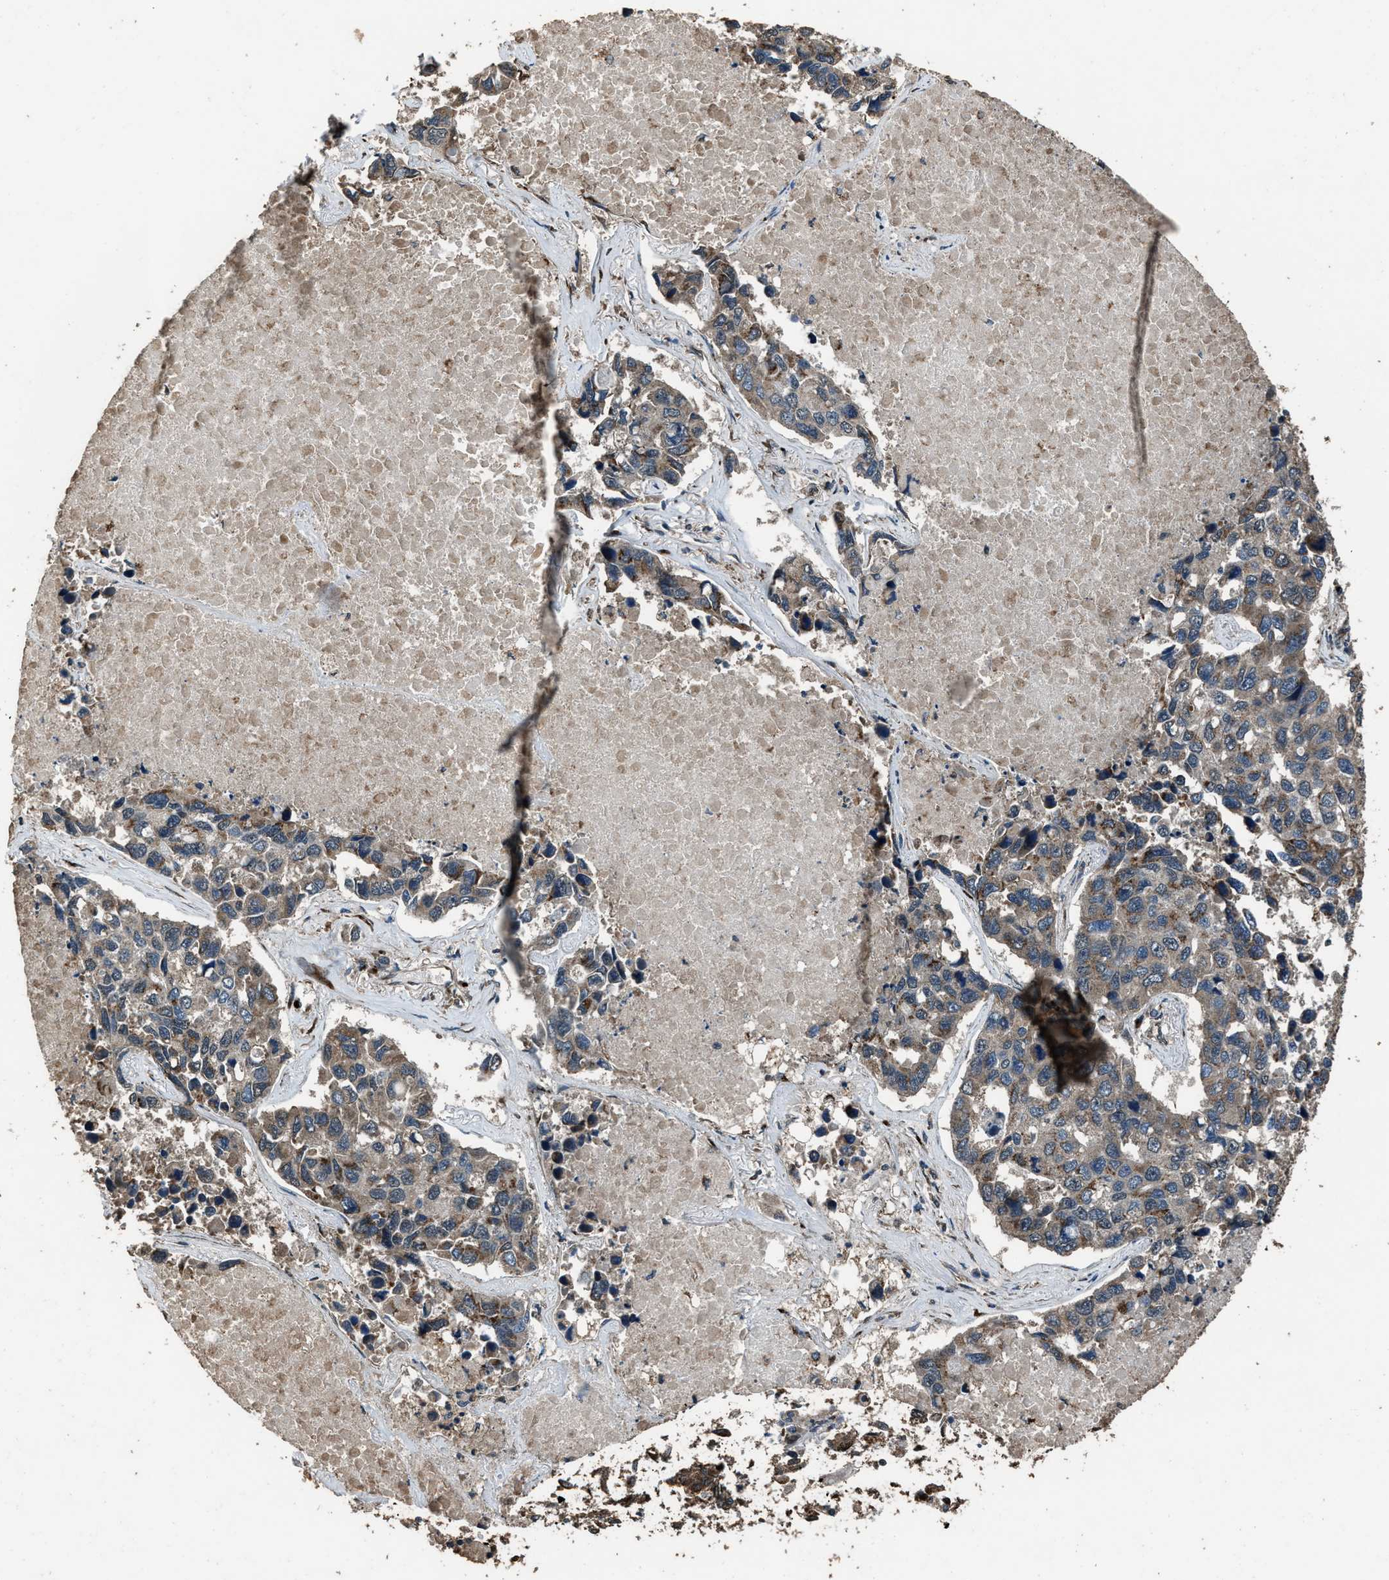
{"staining": {"intensity": "weak", "quantity": ">75%", "location": "cytoplasmic/membranous"}, "tissue": "lung cancer", "cell_type": "Tumor cells", "image_type": "cancer", "snomed": [{"axis": "morphology", "description": "Adenocarcinoma, NOS"}, {"axis": "topography", "description": "Lung"}], "caption": "Human adenocarcinoma (lung) stained for a protein (brown) exhibits weak cytoplasmic/membranous positive staining in approximately >75% of tumor cells.", "gene": "SLC38A10", "patient": {"sex": "male", "age": 64}}